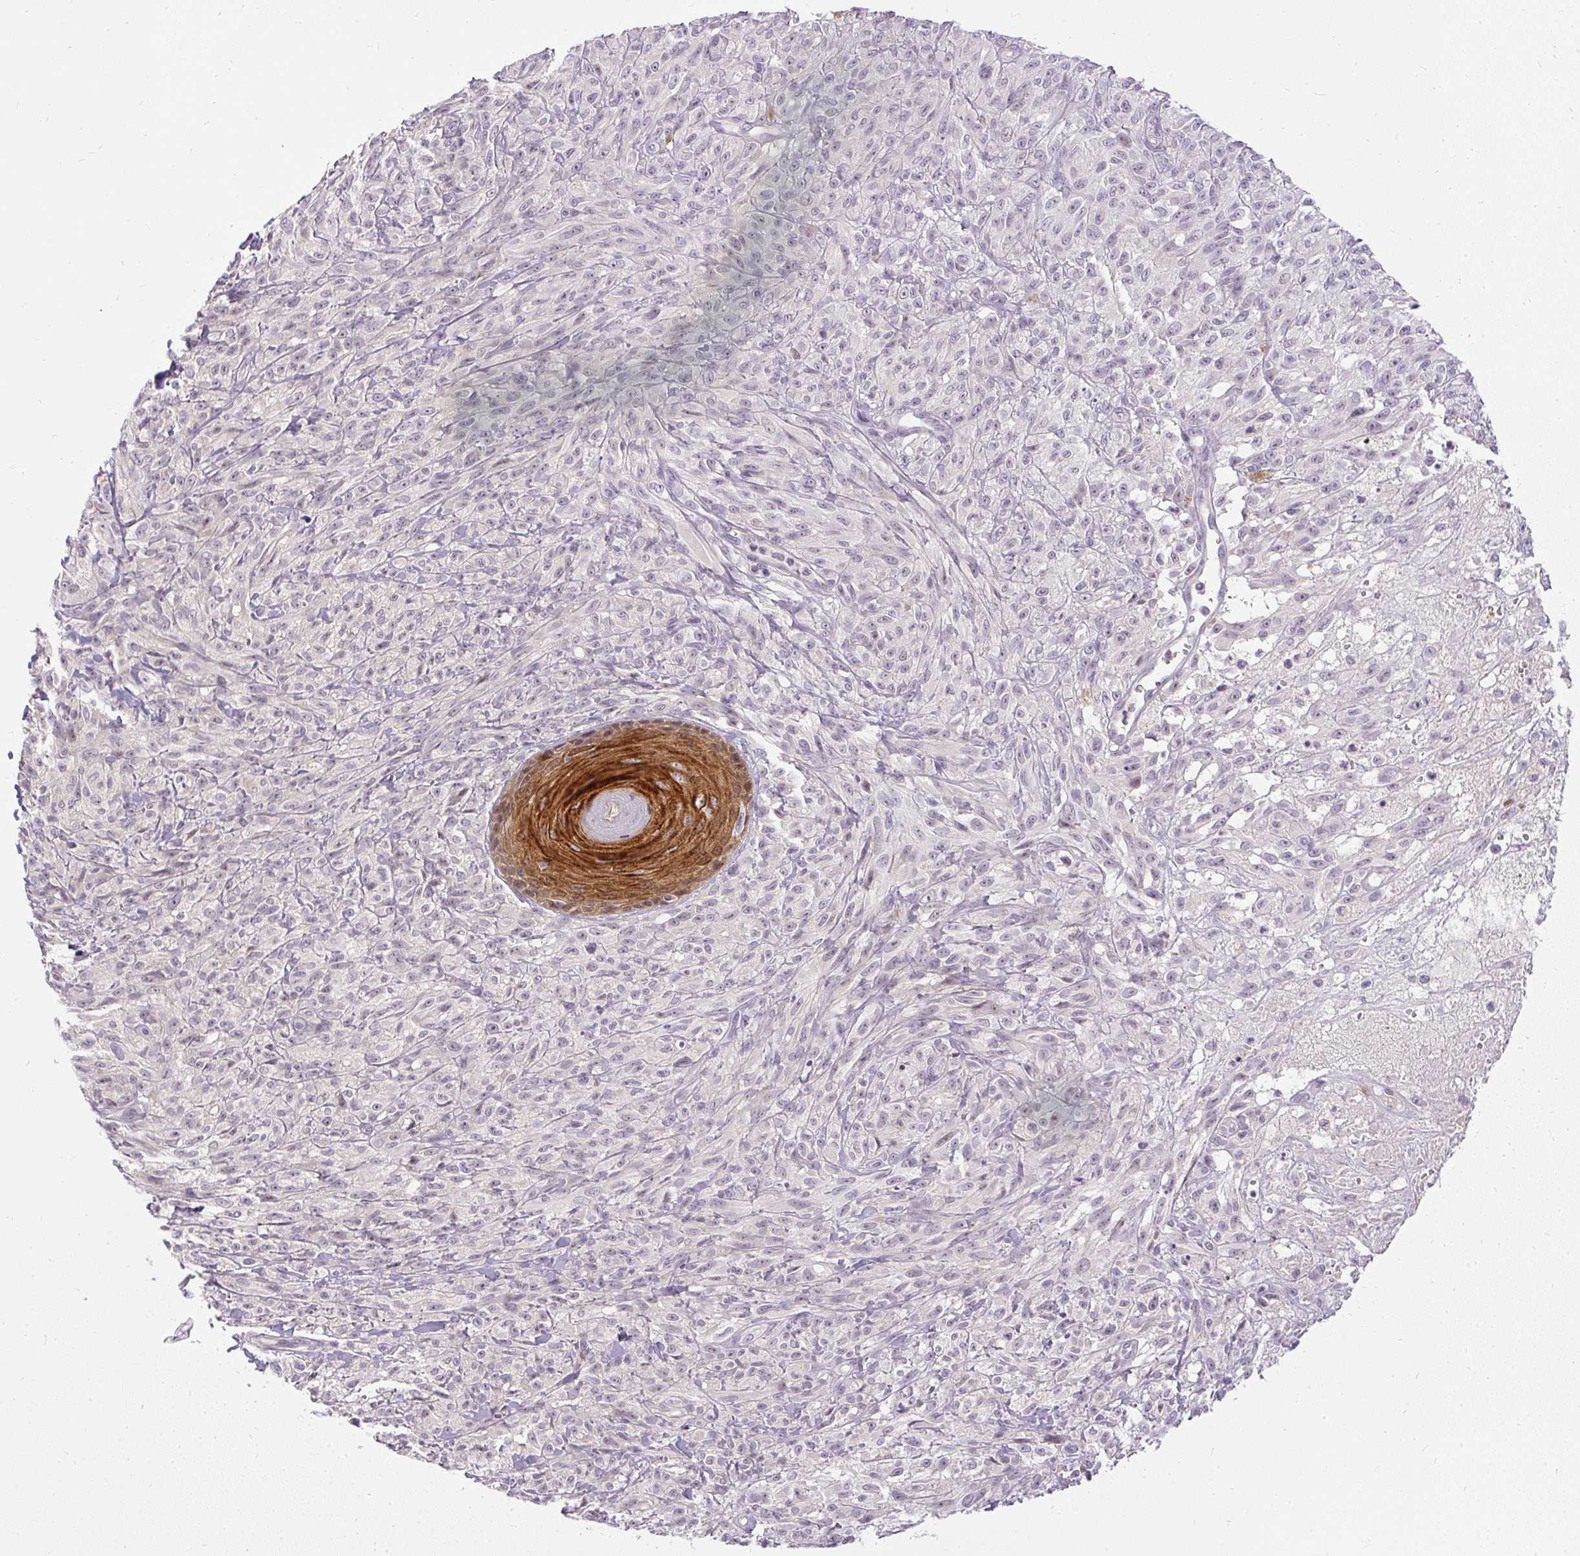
{"staining": {"intensity": "negative", "quantity": "none", "location": "none"}, "tissue": "melanoma", "cell_type": "Tumor cells", "image_type": "cancer", "snomed": [{"axis": "morphology", "description": "Malignant melanoma, NOS"}, {"axis": "topography", "description": "Skin of upper arm"}], "caption": "Immunohistochemistry image of melanoma stained for a protein (brown), which demonstrates no expression in tumor cells.", "gene": "FAM117B", "patient": {"sex": "female", "age": 65}}